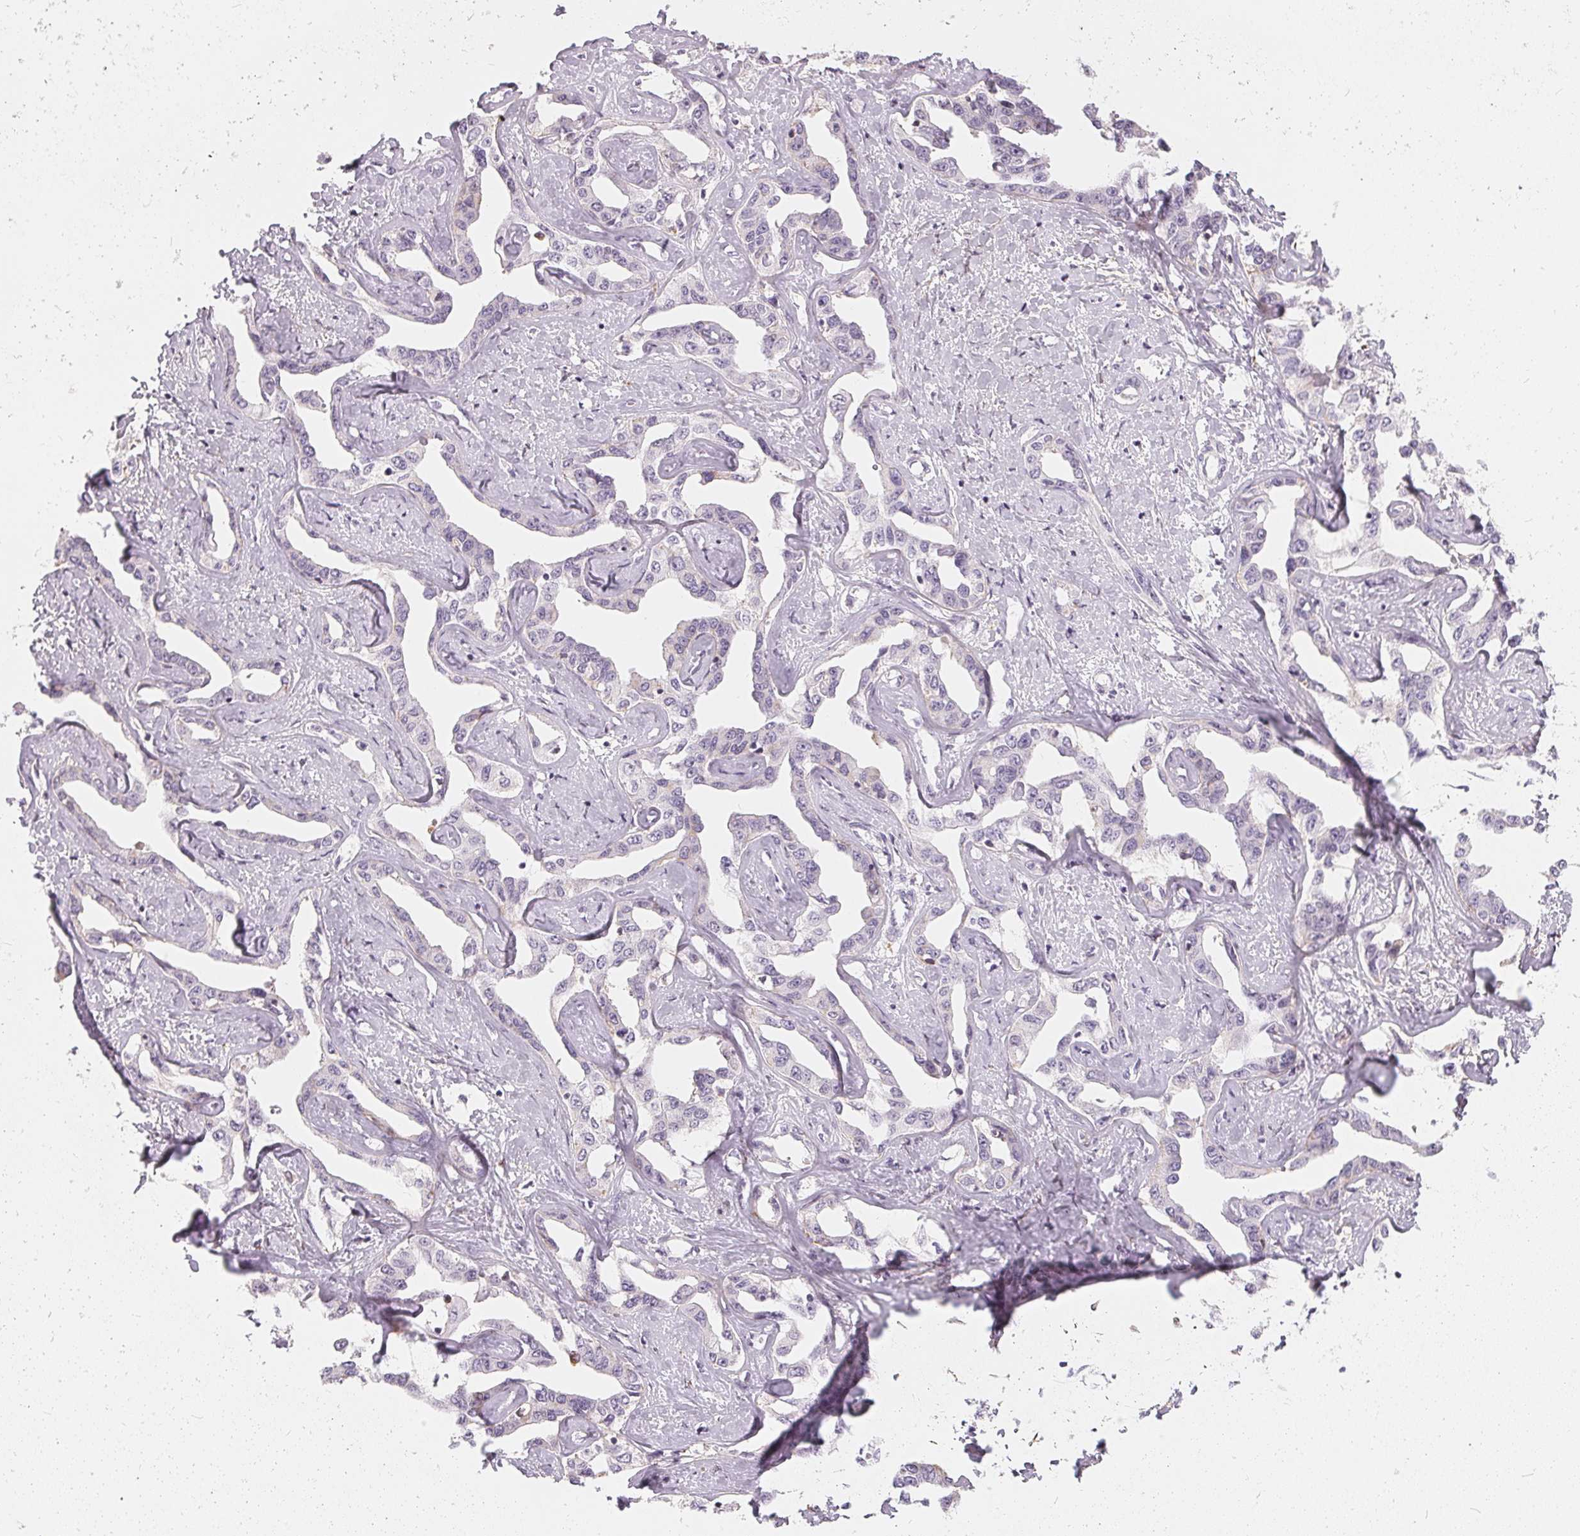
{"staining": {"intensity": "negative", "quantity": "none", "location": "none"}, "tissue": "liver cancer", "cell_type": "Tumor cells", "image_type": "cancer", "snomed": [{"axis": "morphology", "description": "Cholangiocarcinoma"}, {"axis": "topography", "description": "Liver"}], "caption": "Tumor cells are negative for protein expression in human liver cancer (cholangiocarcinoma).", "gene": "HOPX", "patient": {"sex": "male", "age": 59}}